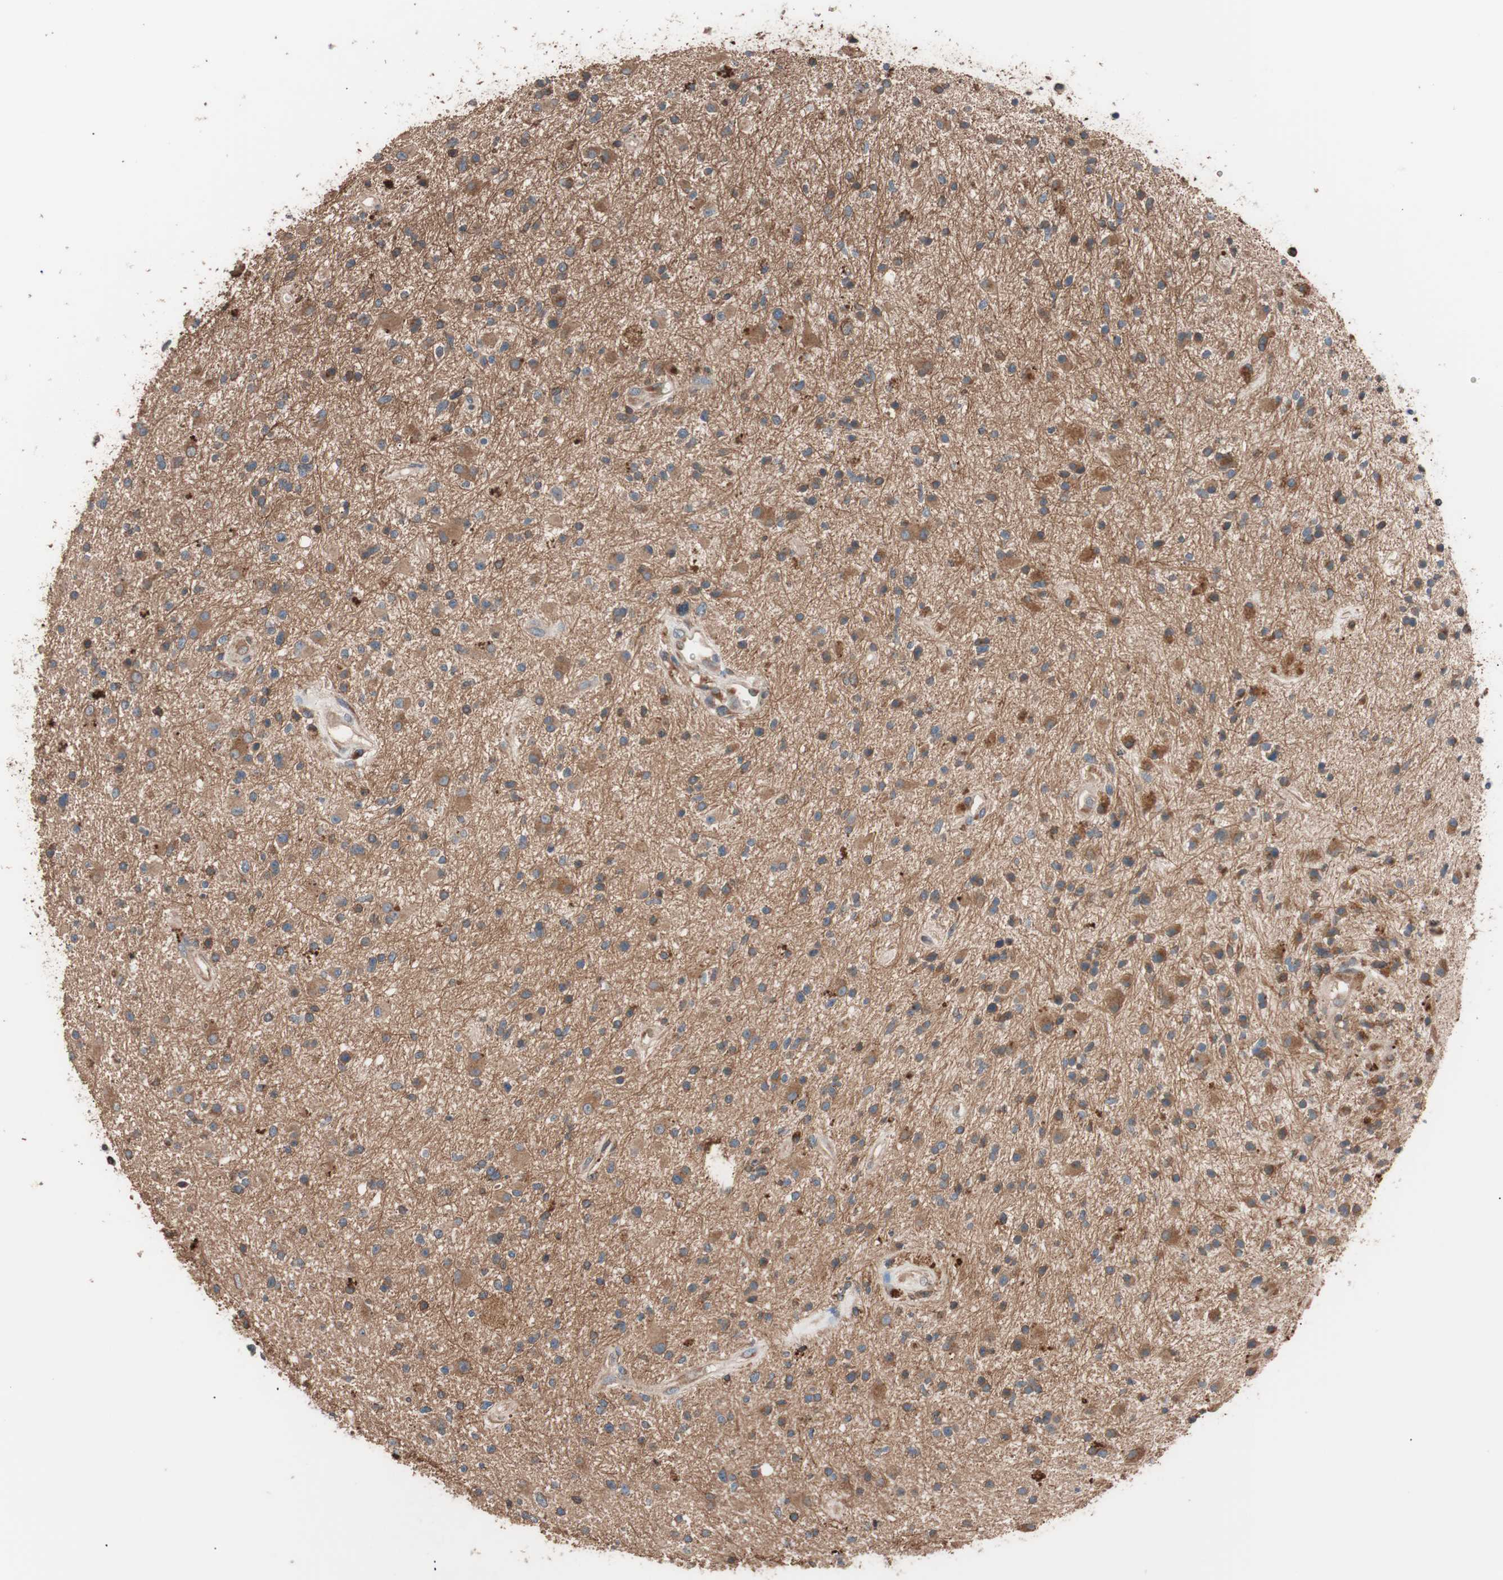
{"staining": {"intensity": "moderate", "quantity": ">75%", "location": "cytoplasmic/membranous"}, "tissue": "glioma", "cell_type": "Tumor cells", "image_type": "cancer", "snomed": [{"axis": "morphology", "description": "Glioma, malignant, High grade"}, {"axis": "topography", "description": "Brain"}], "caption": "A high-resolution micrograph shows immunohistochemistry (IHC) staining of glioma, which demonstrates moderate cytoplasmic/membranous positivity in approximately >75% of tumor cells.", "gene": "GLYCTK", "patient": {"sex": "male", "age": 33}}